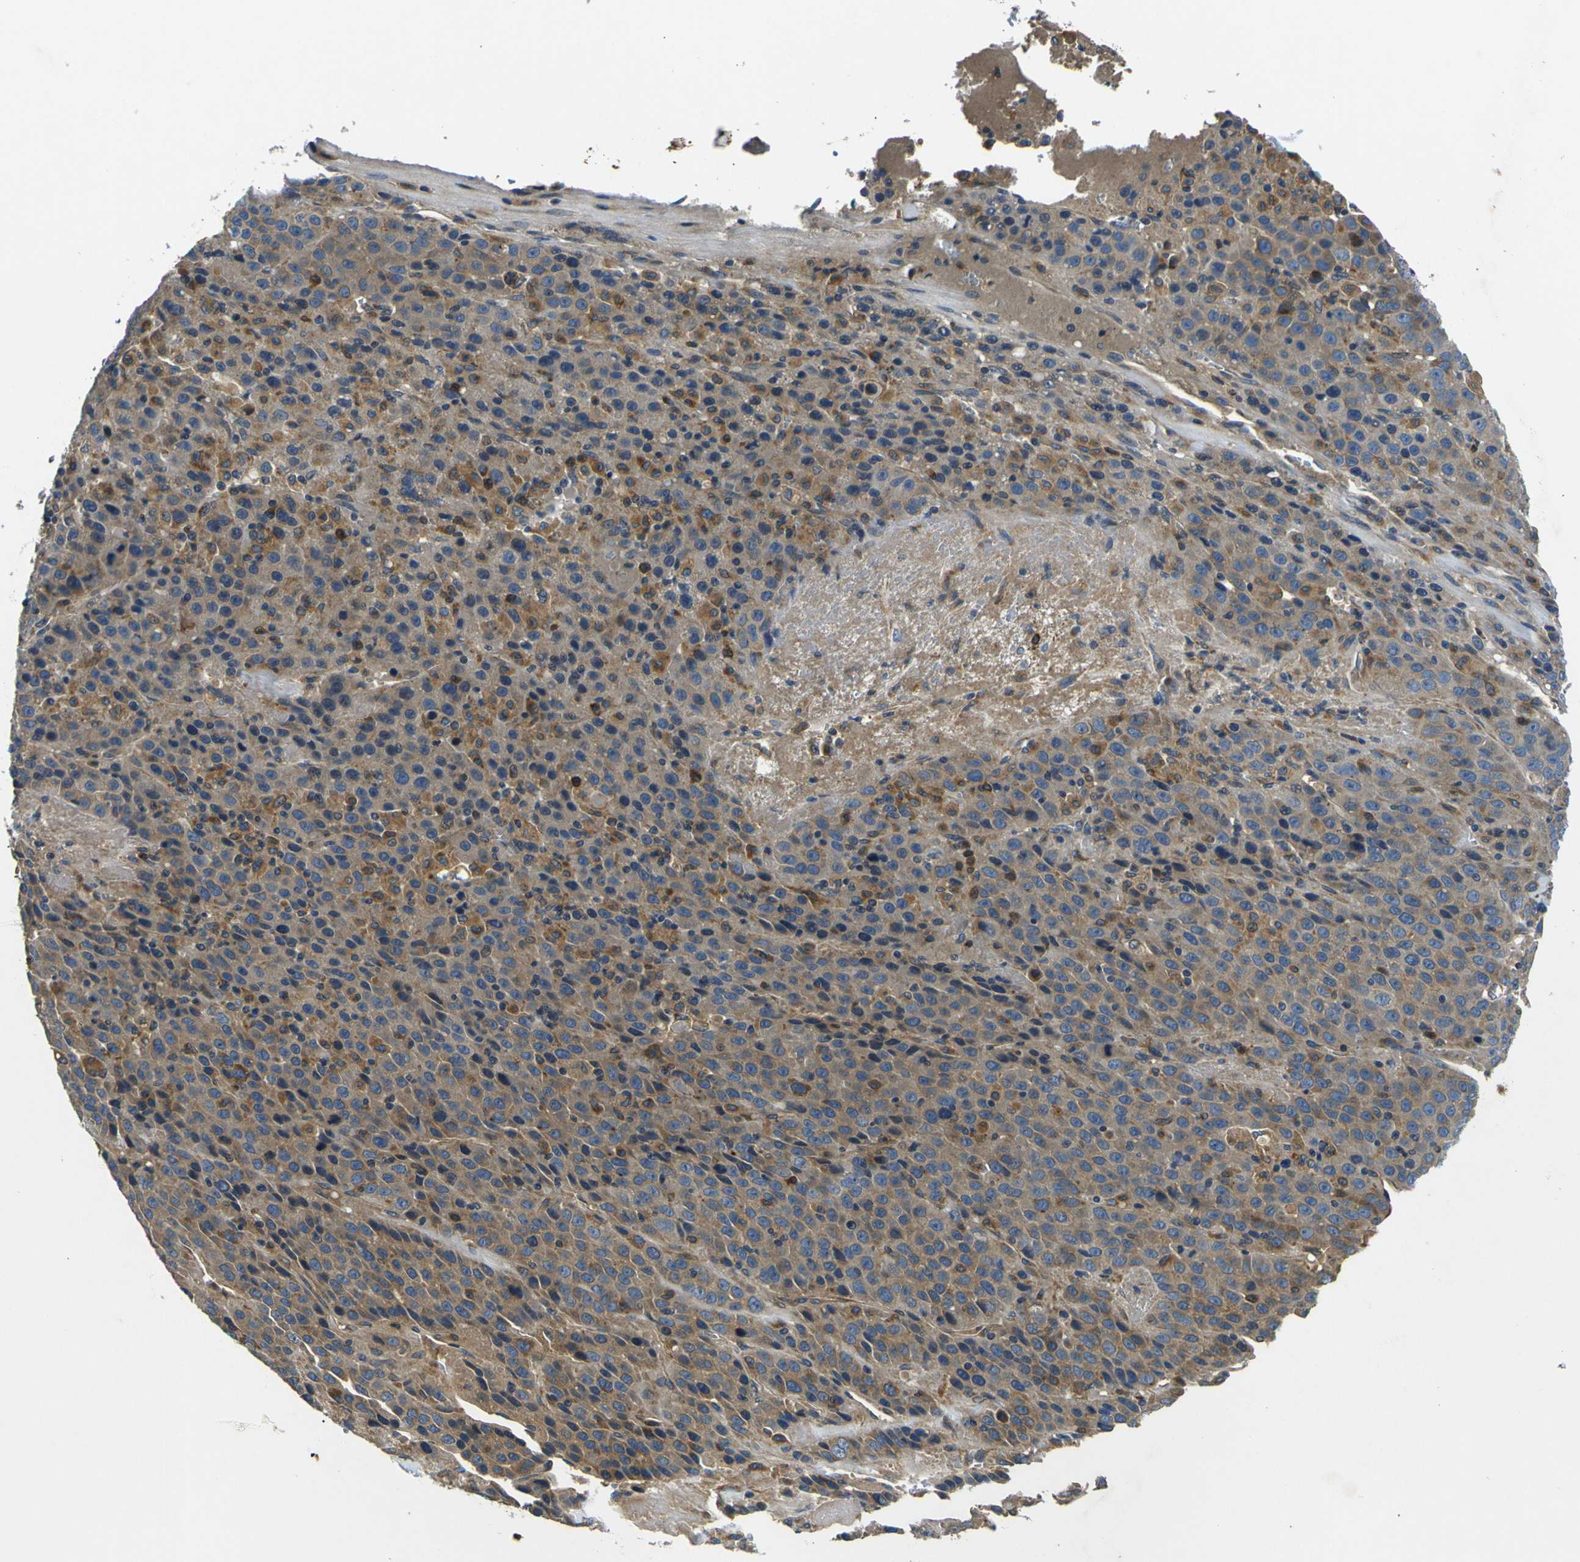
{"staining": {"intensity": "moderate", "quantity": ">75%", "location": "cytoplasmic/membranous"}, "tissue": "liver cancer", "cell_type": "Tumor cells", "image_type": "cancer", "snomed": [{"axis": "morphology", "description": "Carcinoma, Hepatocellular, NOS"}, {"axis": "topography", "description": "Liver"}], "caption": "Immunohistochemistry histopathology image of neoplastic tissue: liver cancer stained using immunohistochemistry demonstrates medium levels of moderate protein expression localized specifically in the cytoplasmic/membranous of tumor cells, appearing as a cytoplasmic/membranous brown color.", "gene": "RAB1B", "patient": {"sex": "female", "age": 53}}